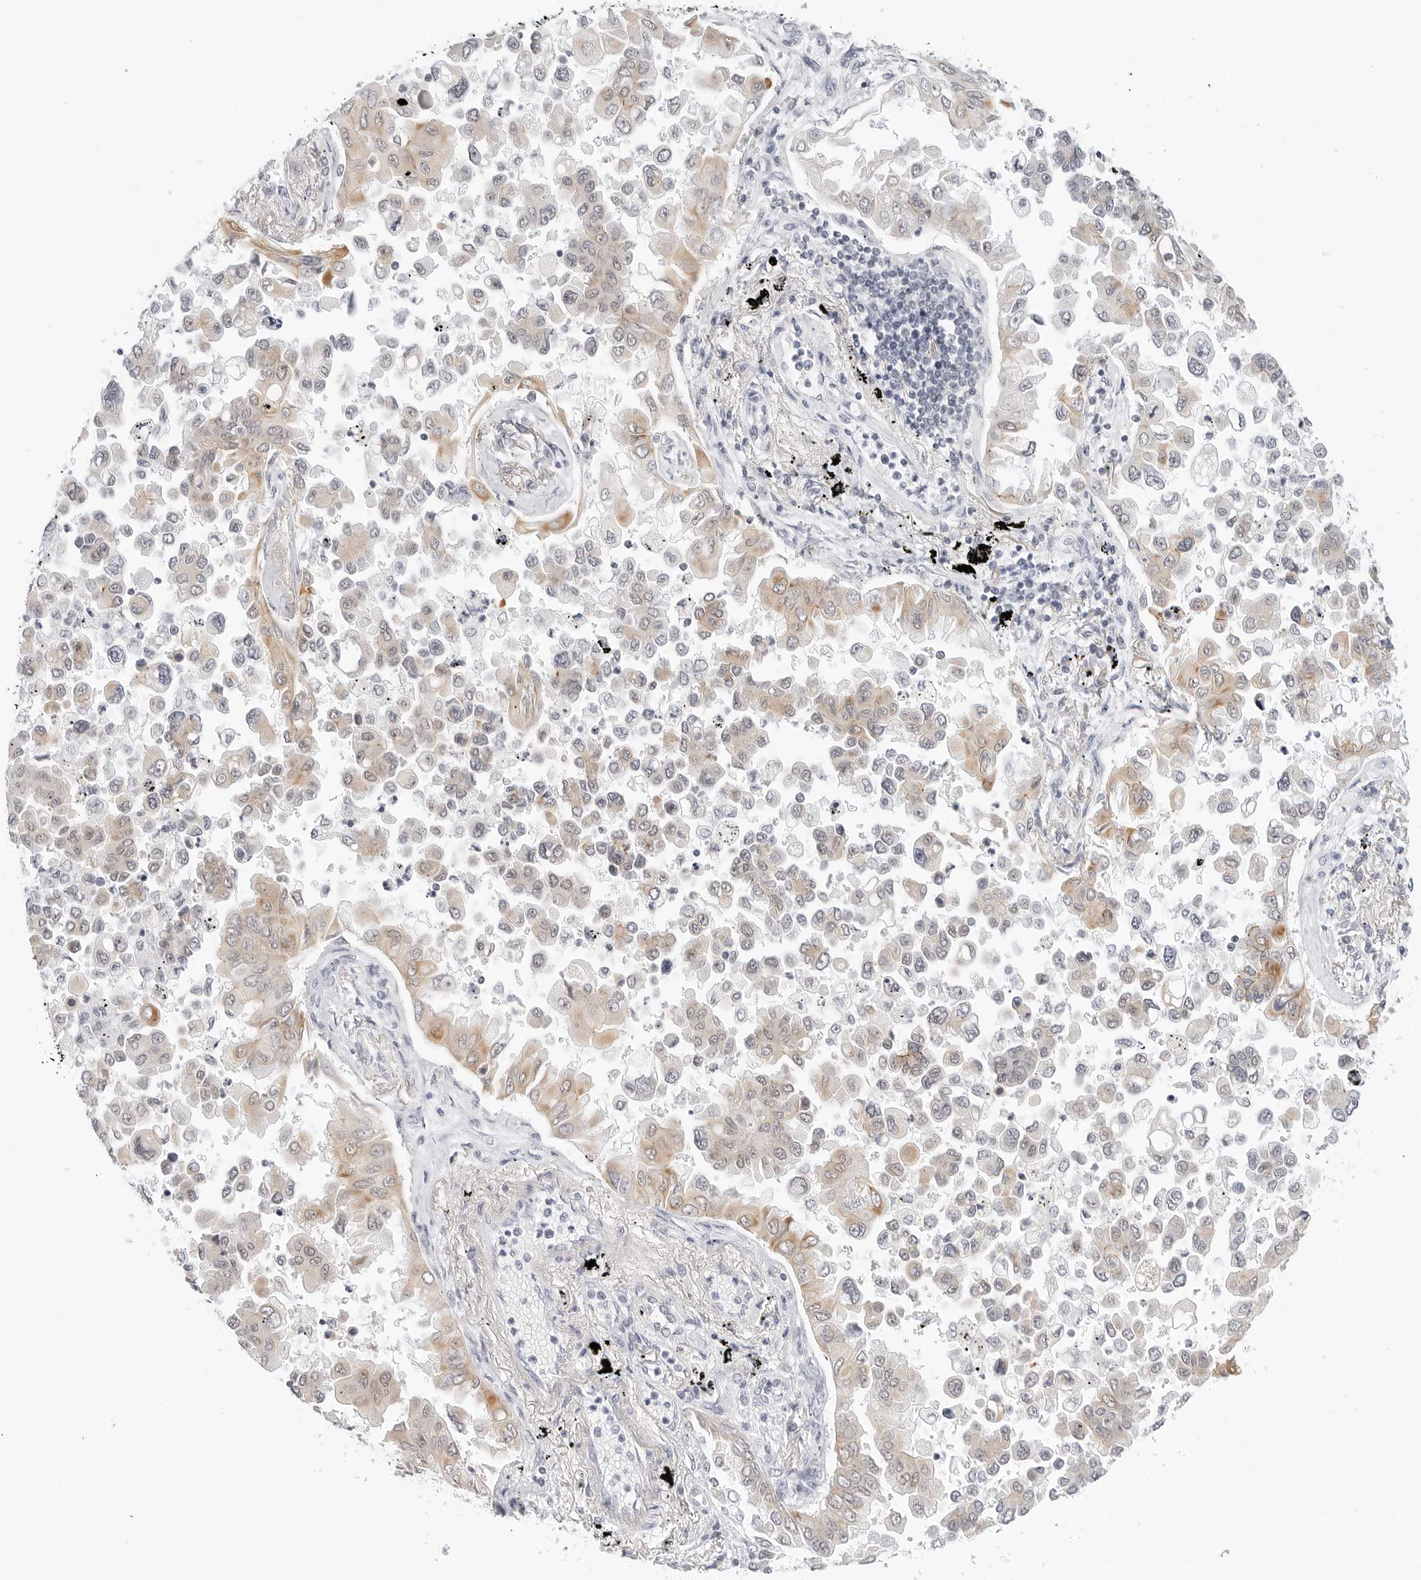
{"staining": {"intensity": "weak", "quantity": "25%-75%", "location": "cytoplasmic/membranous"}, "tissue": "lung cancer", "cell_type": "Tumor cells", "image_type": "cancer", "snomed": [{"axis": "morphology", "description": "Adenocarcinoma, NOS"}, {"axis": "topography", "description": "Lung"}], "caption": "Weak cytoplasmic/membranous protein expression is present in about 25%-75% of tumor cells in lung adenocarcinoma. (IHC, brightfield microscopy, high magnification).", "gene": "TSEN2", "patient": {"sex": "female", "age": 67}}